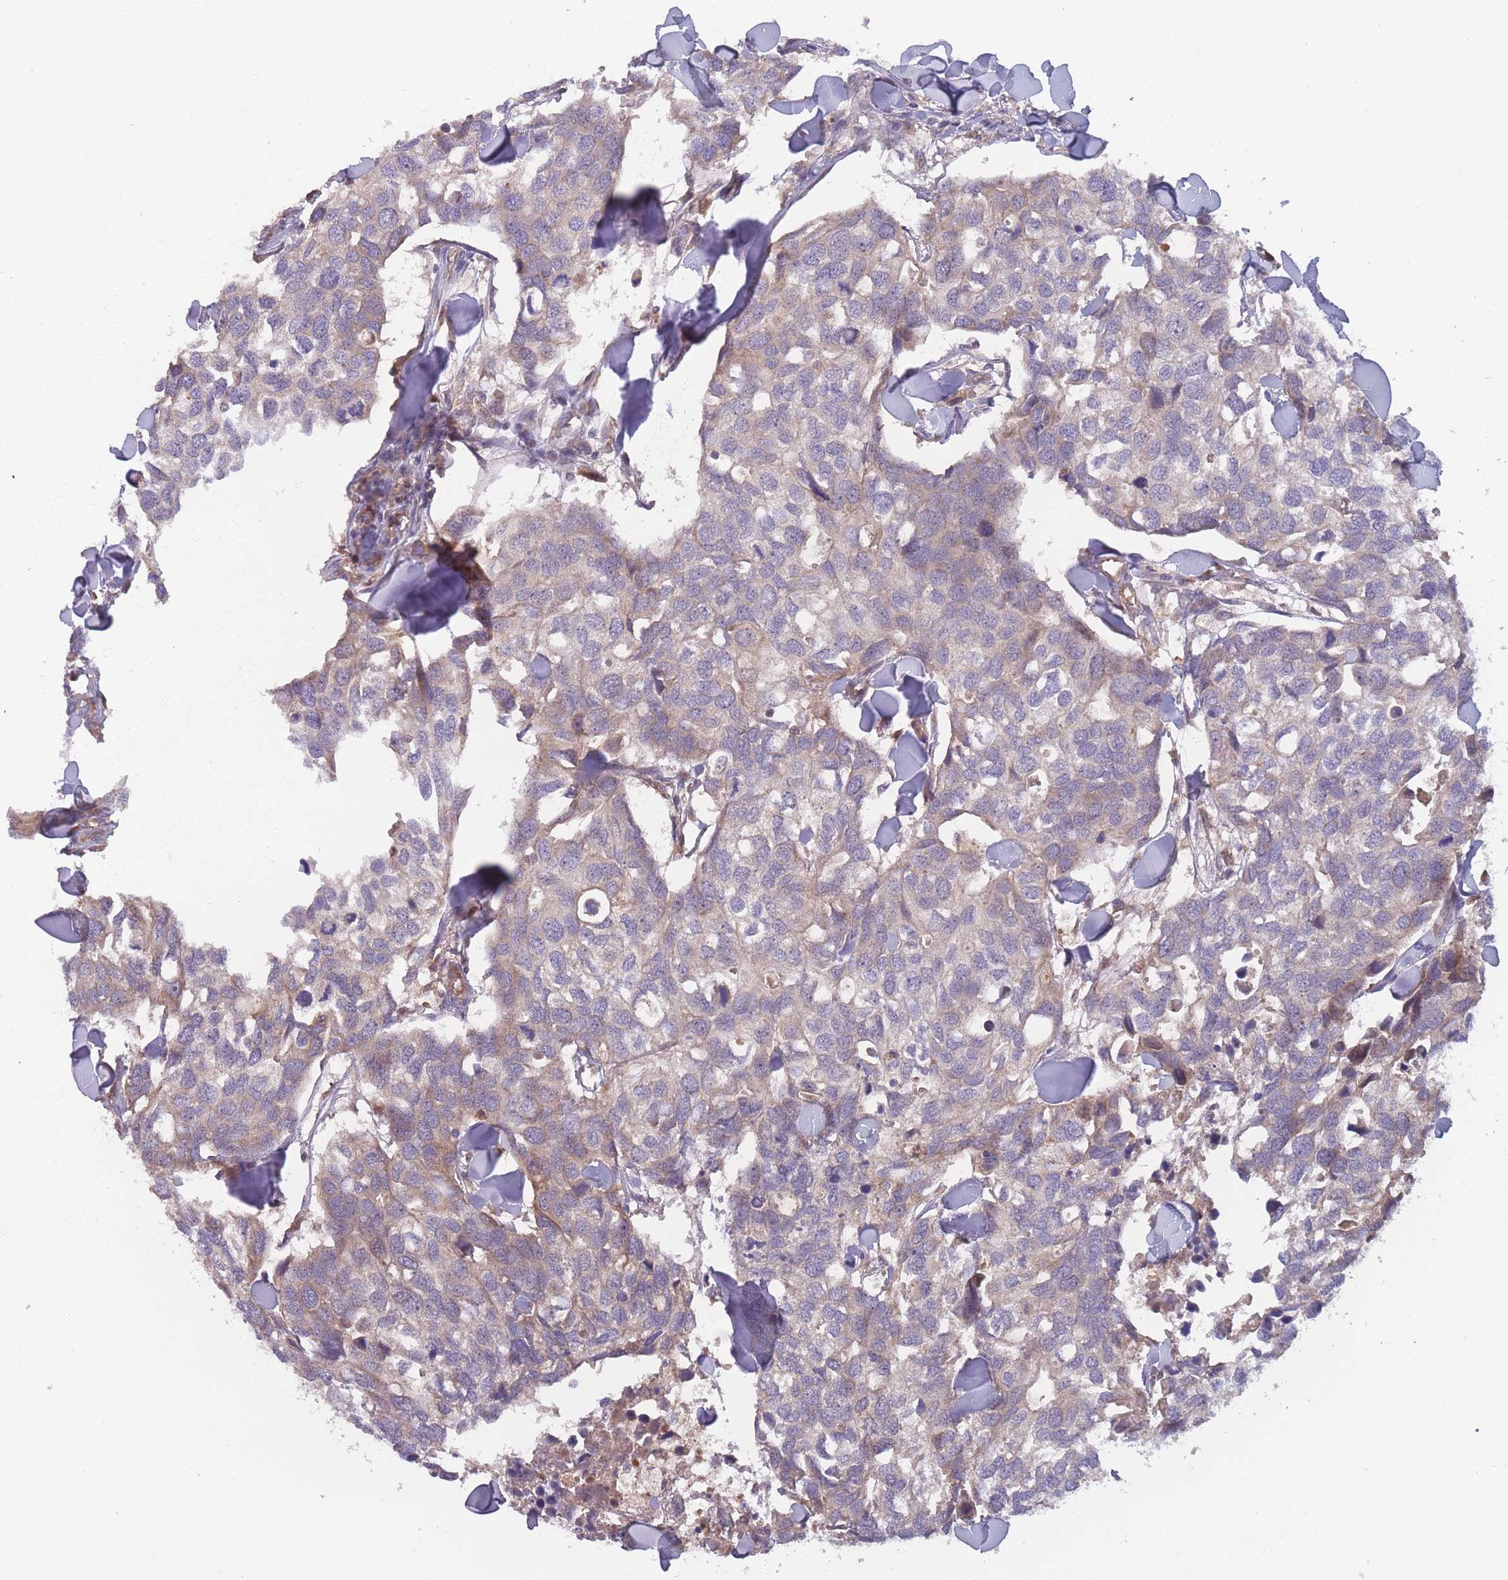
{"staining": {"intensity": "weak", "quantity": "25%-75%", "location": "cytoplasmic/membranous"}, "tissue": "breast cancer", "cell_type": "Tumor cells", "image_type": "cancer", "snomed": [{"axis": "morphology", "description": "Duct carcinoma"}, {"axis": "topography", "description": "Breast"}], "caption": "Immunohistochemistry (DAB (3,3'-diaminobenzidine)) staining of human breast infiltrating ductal carcinoma exhibits weak cytoplasmic/membranous protein positivity in approximately 25%-75% of tumor cells.", "gene": "ATP5MG", "patient": {"sex": "female", "age": 83}}